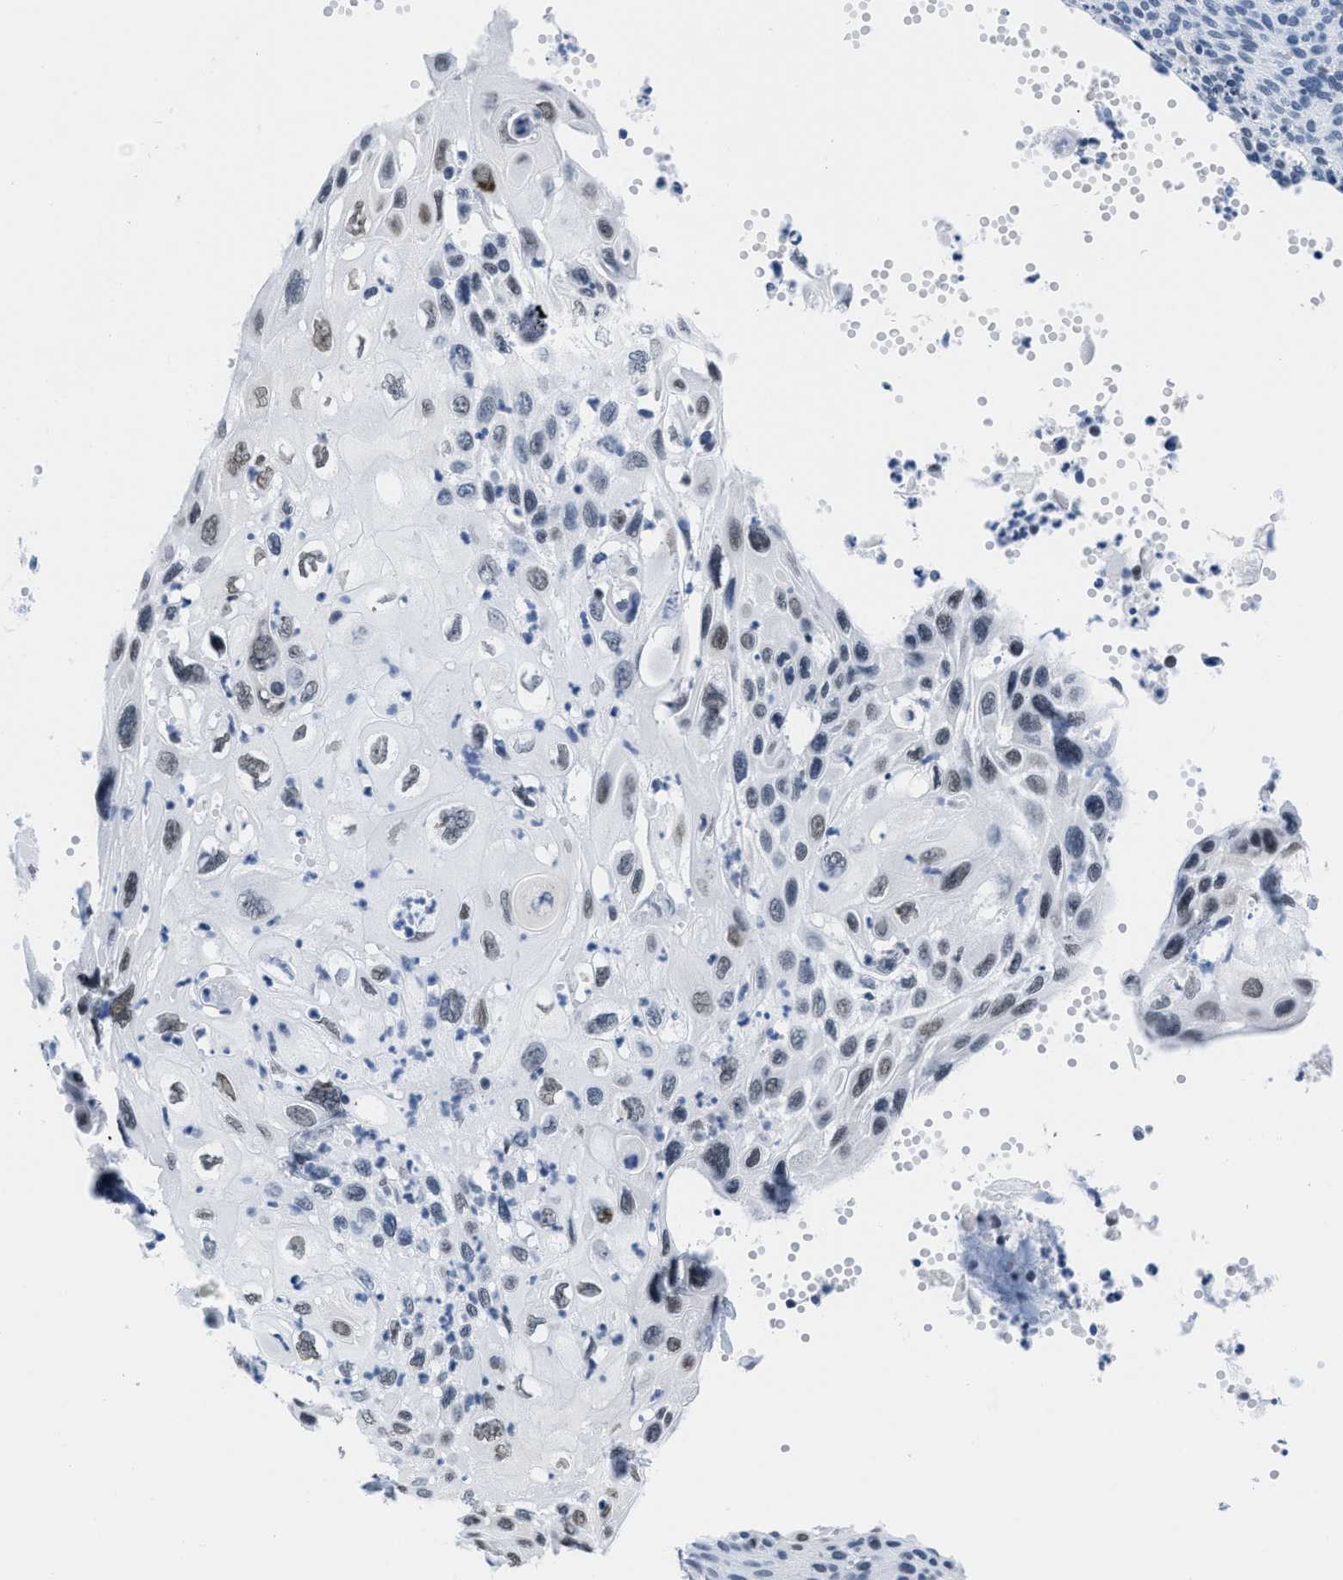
{"staining": {"intensity": "moderate", "quantity": "<25%", "location": "nuclear"}, "tissue": "cervical cancer", "cell_type": "Tumor cells", "image_type": "cancer", "snomed": [{"axis": "morphology", "description": "Squamous cell carcinoma, NOS"}, {"axis": "topography", "description": "Cervix"}], "caption": "Cervical cancer (squamous cell carcinoma) was stained to show a protein in brown. There is low levels of moderate nuclear expression in about <25% of tumor cells. (Brightfield microscopy of DAB IHC at high magnification).", "gene": "CTBP1", "patient": {"sex": "female", "age": 70}}